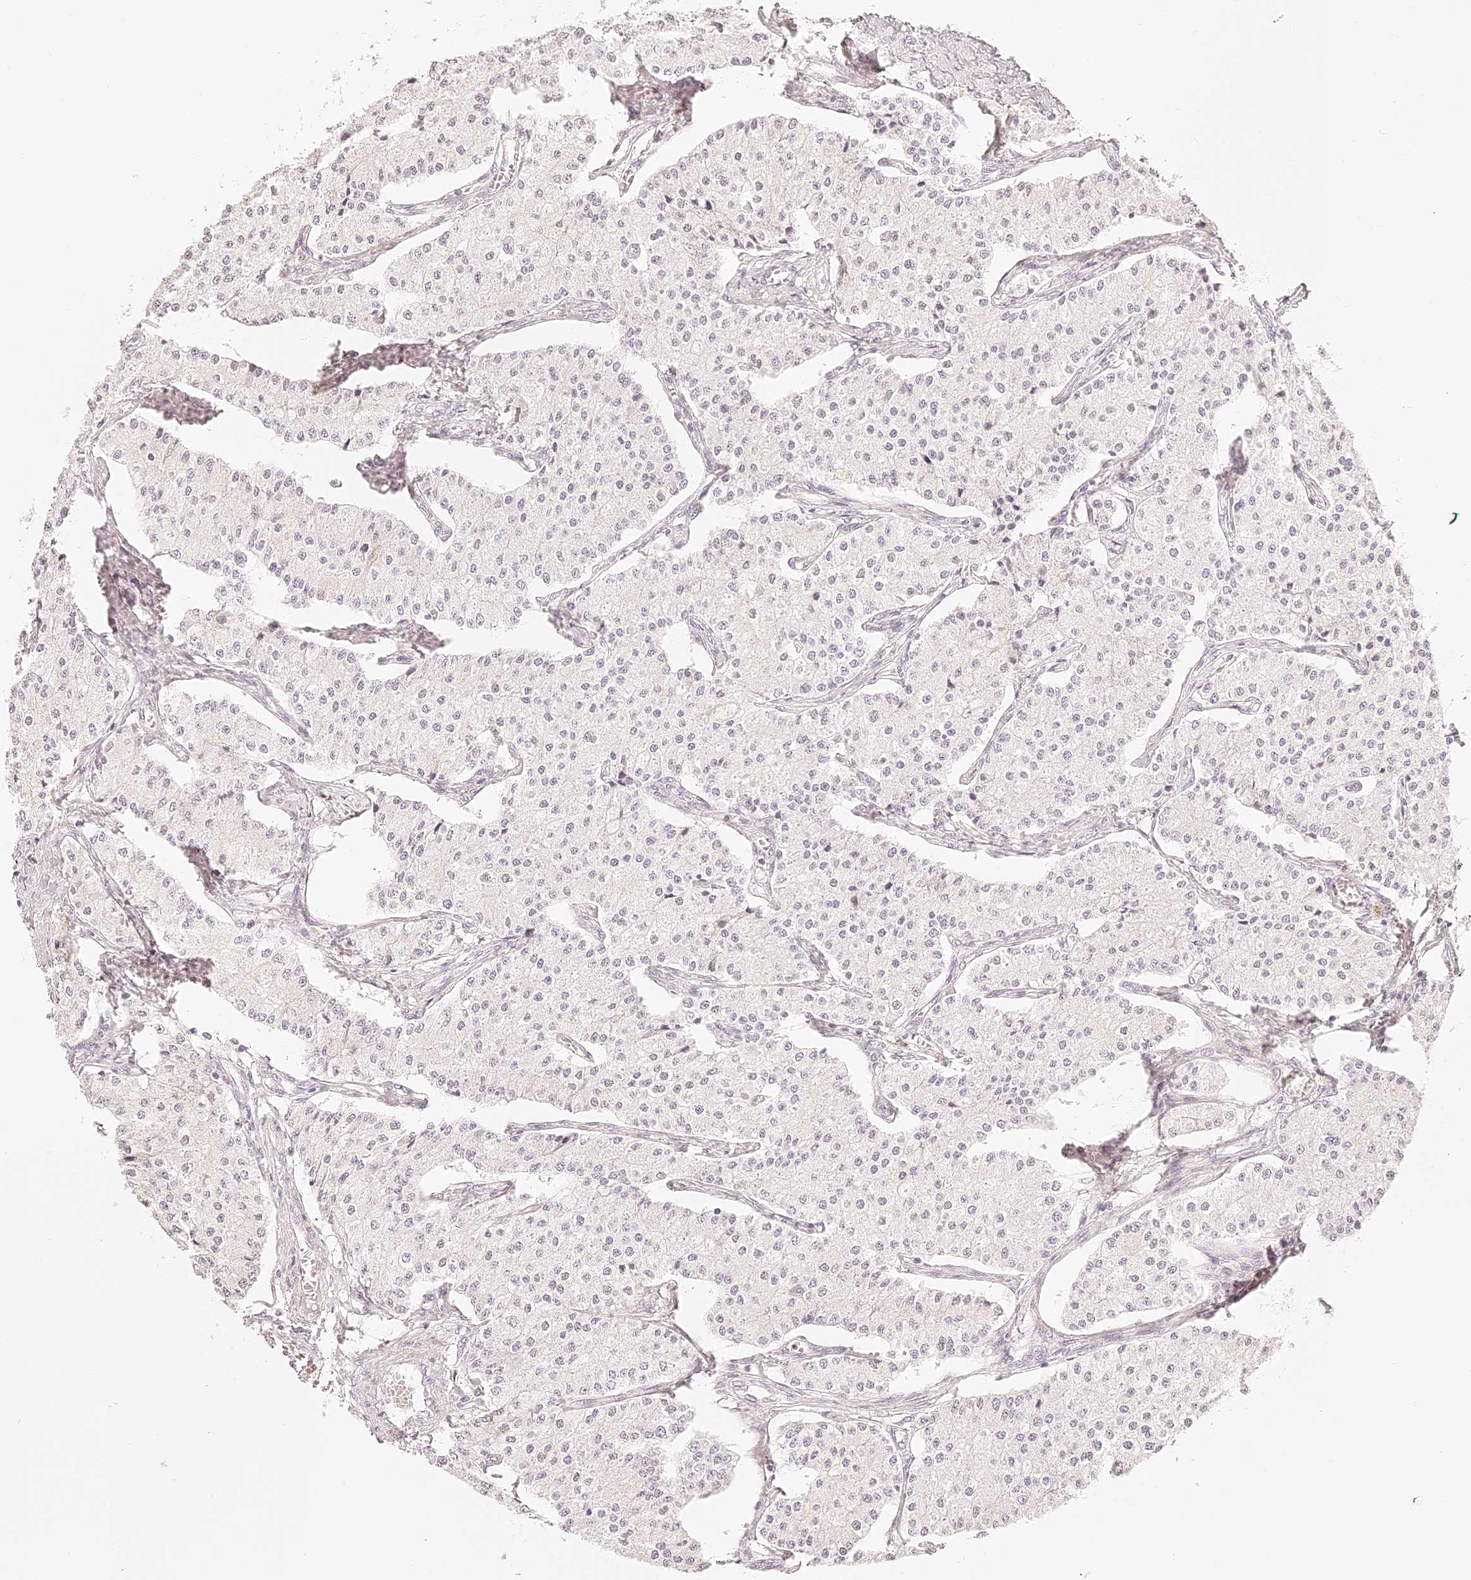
{"staining": {"intensity": "negative", "quantity": "none", "location": "none"}, "tissue": "carcinoid", "cell_type": "Tumor cells", "image_type": "cancer", "snomed": [{"axis": "morphology", "description": "Carcinoid, malignant, NOS"}, {"axis": "topography", "description": "Colon"}], "caption": "Protein analysis of malignant carcinoid demonstrates no significant positivity in tumor cells.", "gene": "TRIM45", "patient": {"sex": "female", "age": 52}}